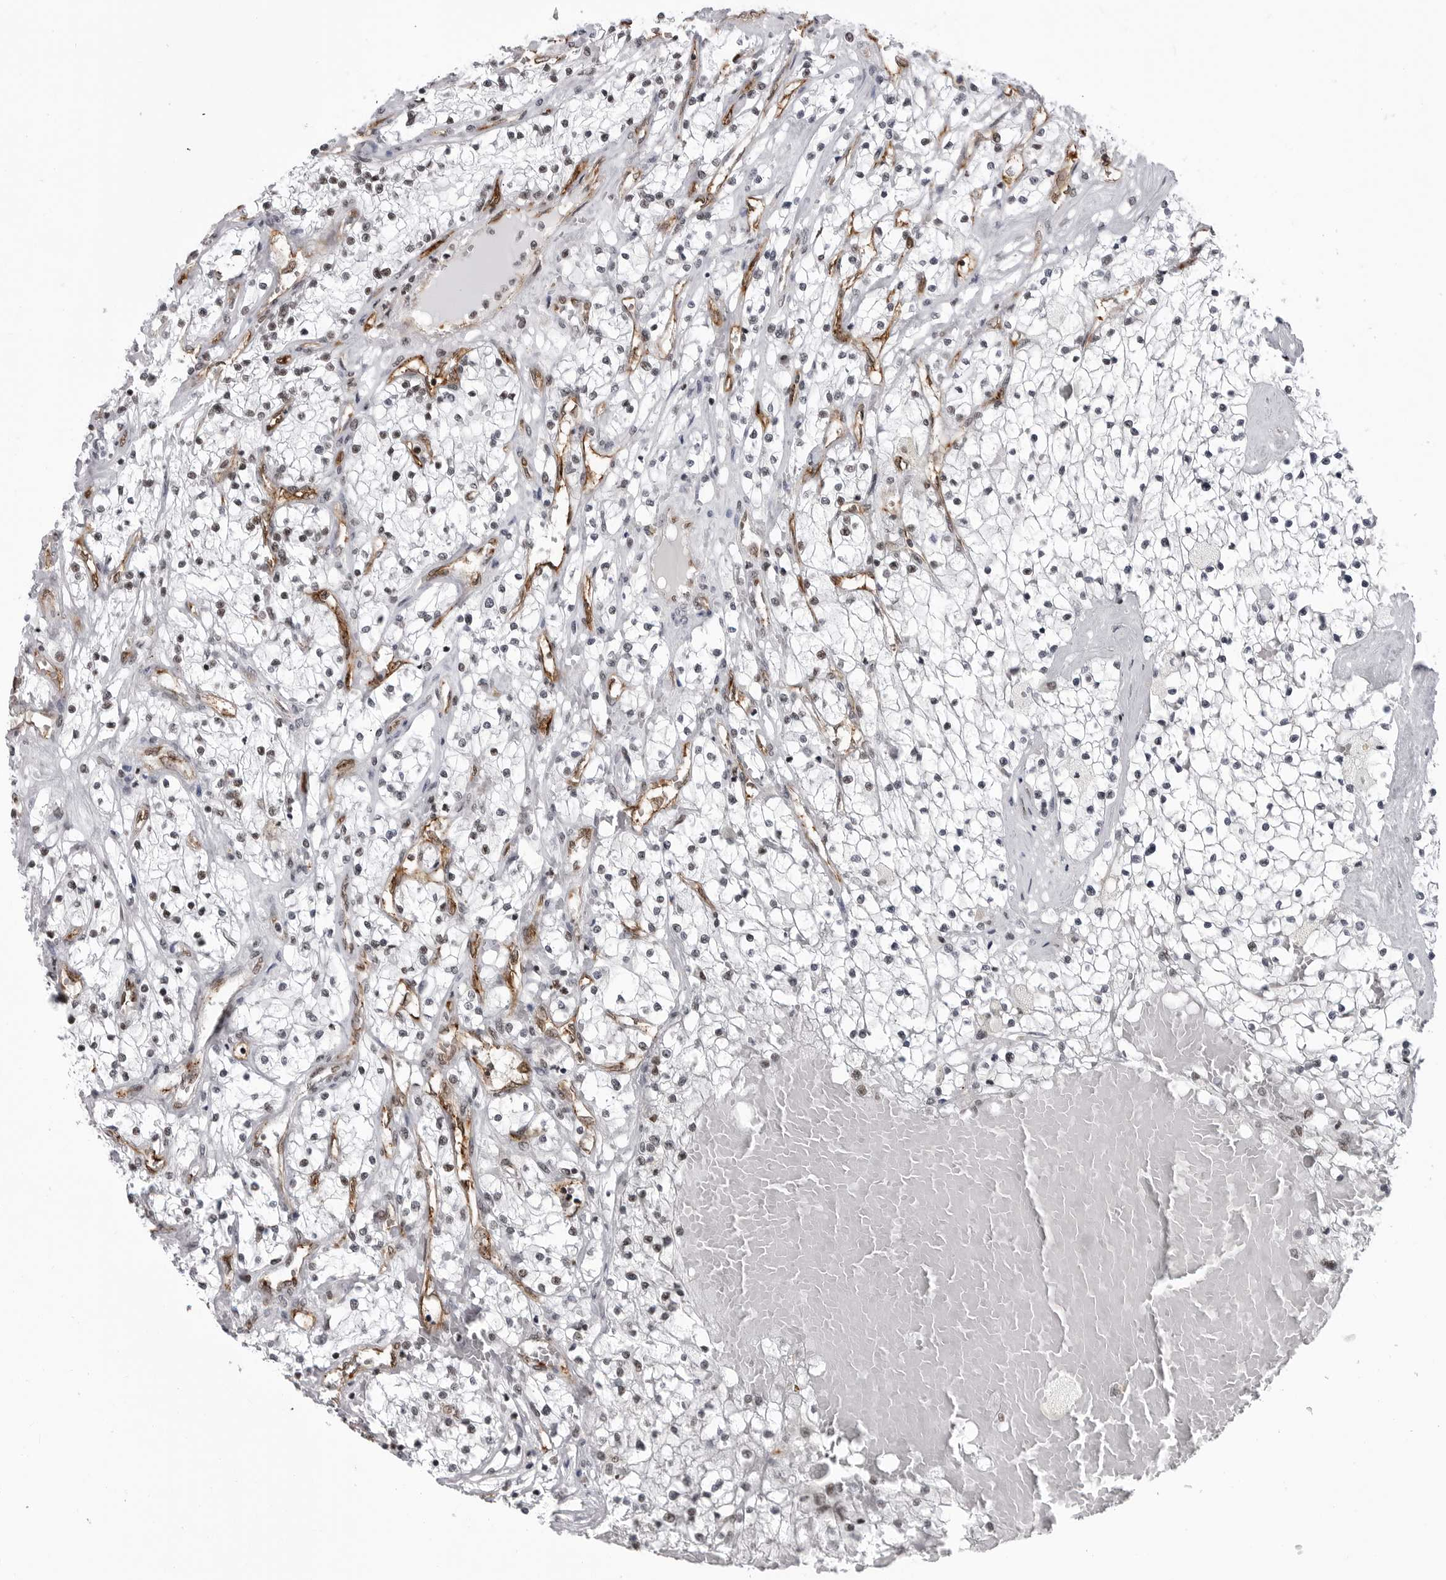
{"staining": {"intensity": "weak", "quantity": "<25%", "location": "nuclear"}, "tissue": "renal cancer", "cell_type": "Tumor cells", "image_type": "cancer", "snomed": [{"axis": "morphology", "description": "Normal tissue, NOS"}, {"axis": "morphology", "description": "Adenocarcinoma, NOS"}, {"axis": "topography", "description": "Kidney"}], "caption": "A high-resolution micrograph shows IHC staining of renal adenocarcinoma, which shows no significant positivity in tumor cells.", "gene": "RNF26", "patient": {"sex": "male", "age": 68}}